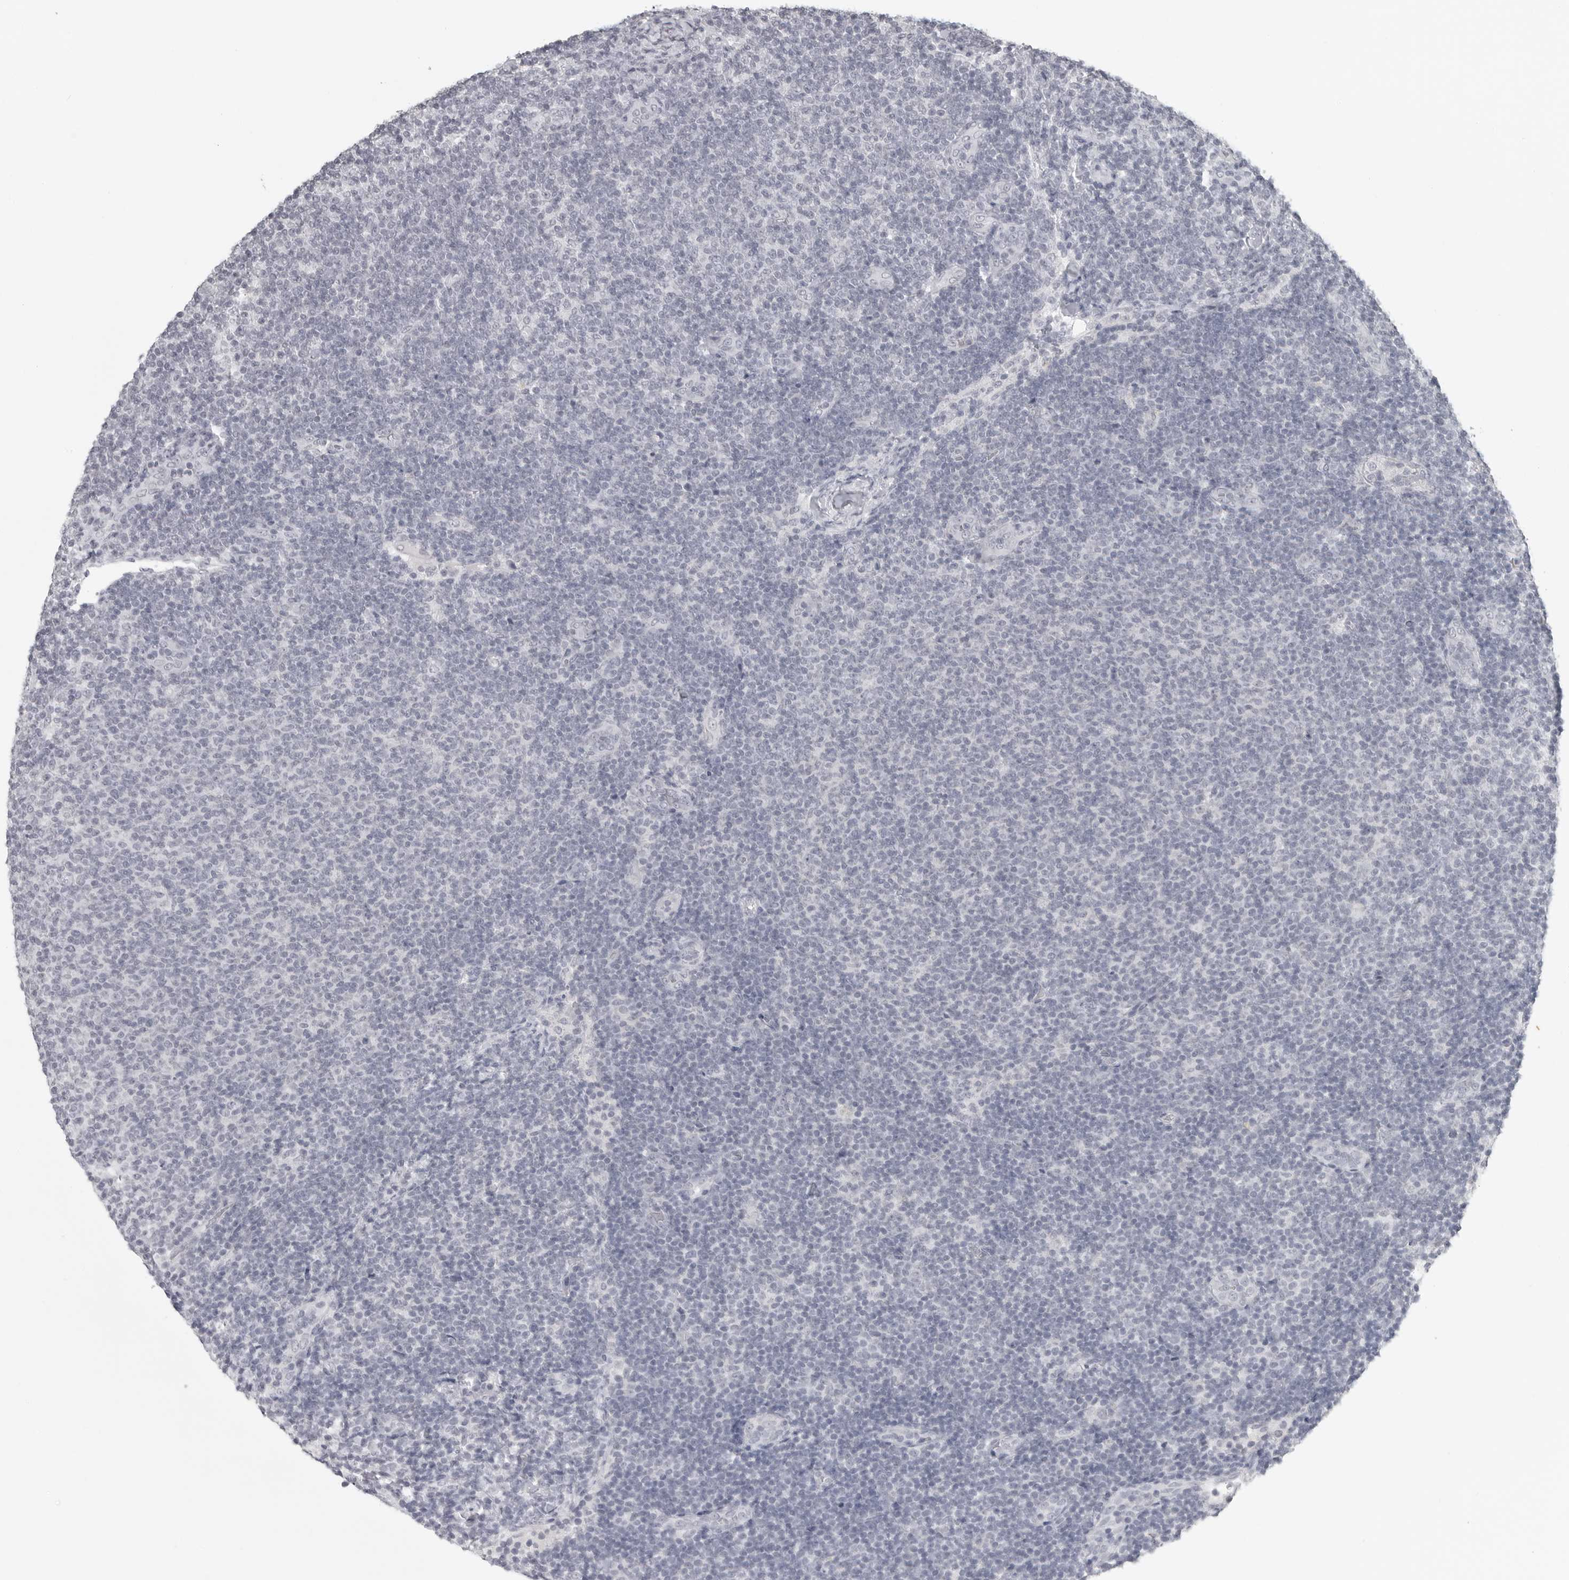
{"staining": {"intensity": "negative", "quantity": "none", "location": "none"}, "tissue": "lymphoma", "cell_type": "Tumor cells", "image_type": "cancer", "snomed": [{"axis": "morphology", "description": "Malignant lymphoma, non-Hodgkin's type, Low grade"}, {"axis": "topography", "description": "Lymph node"}], "caption": "The immunohistochemistry (IHC) photomicrograph has no significant expression in tumor cells of lymphoma tissue.", "gene": "BPIFA1", "patient": {"sex": "male", "age": 66}}